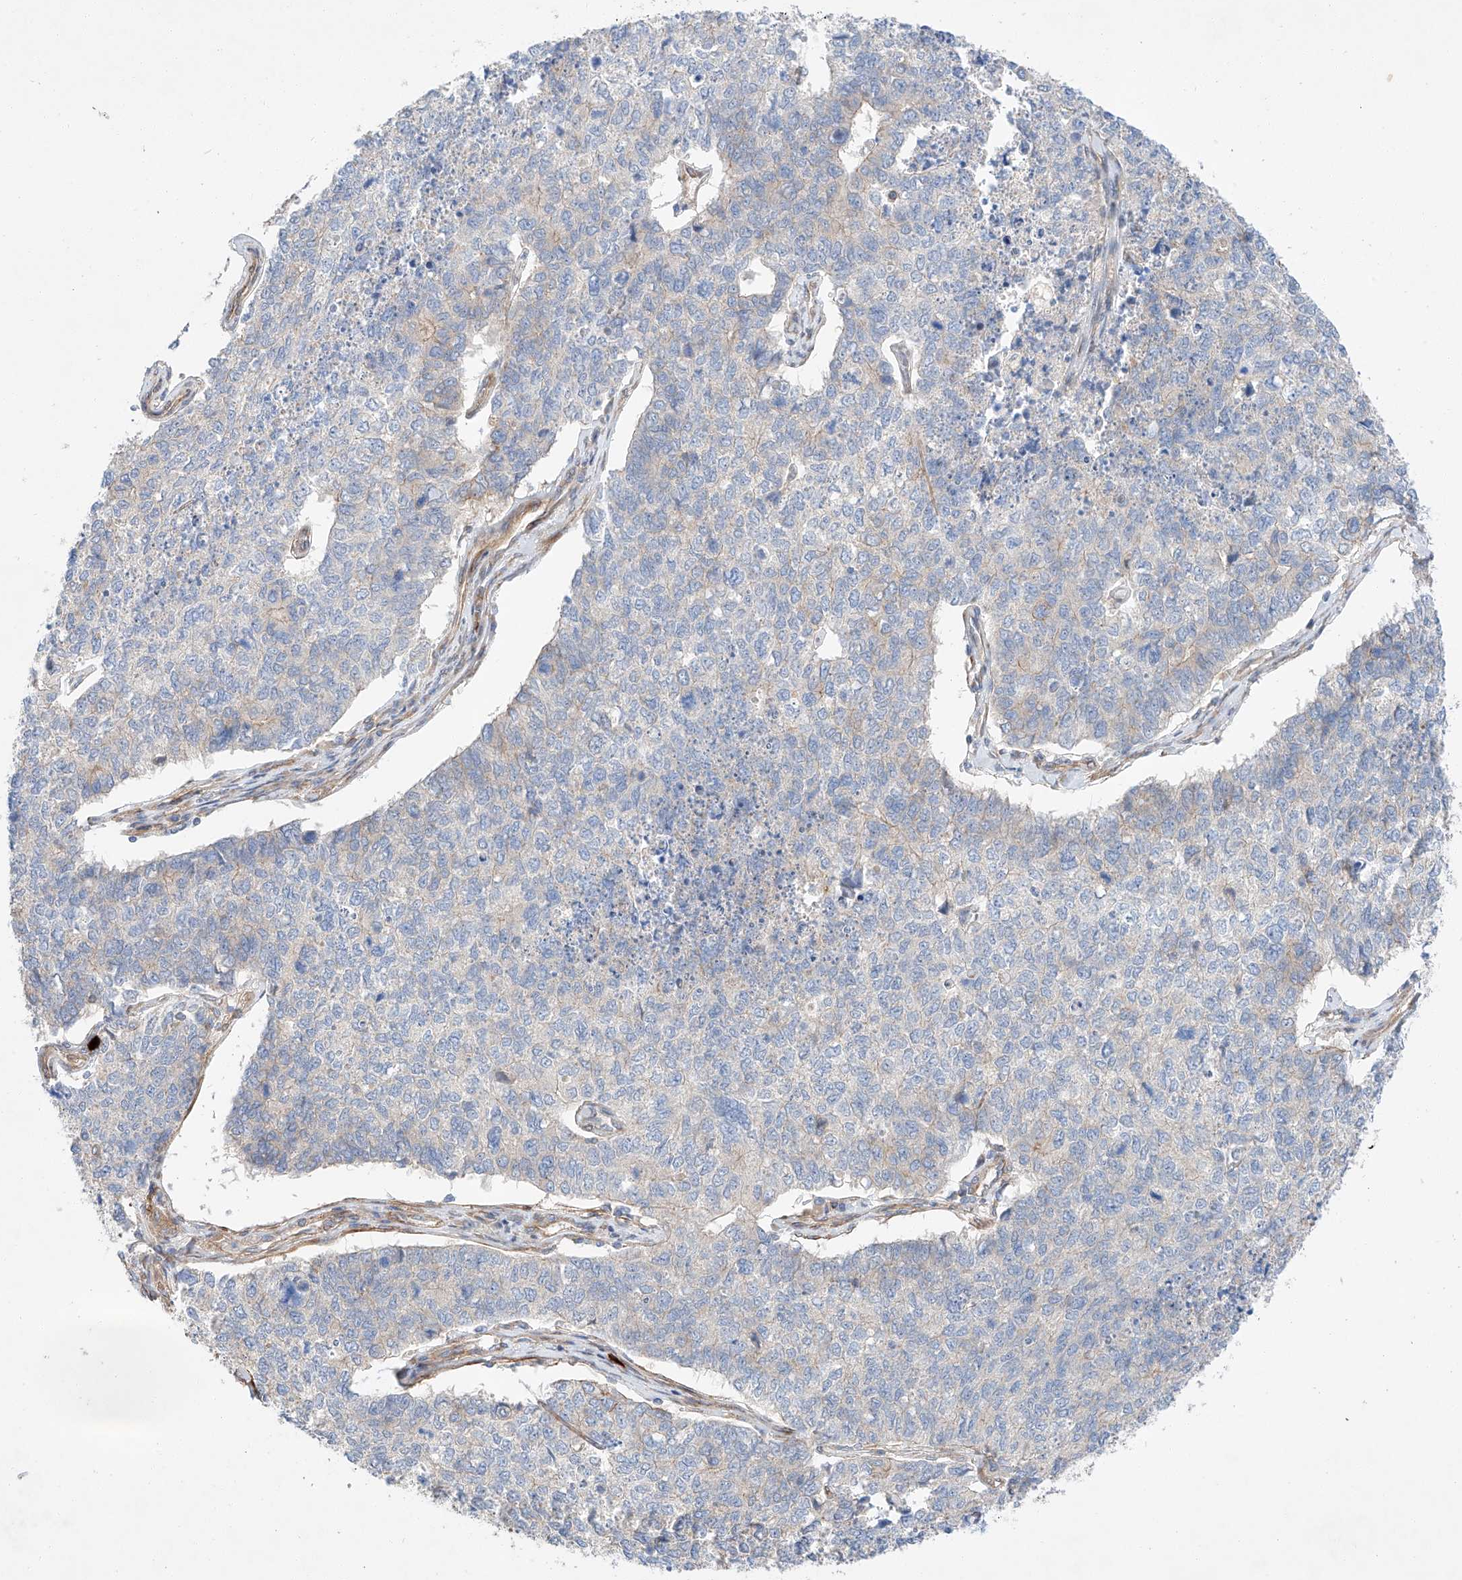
{"staining": {"intensity": "negative", "quantity": "none", "location": "none"}, "tissue": "cervical cancer", "cell_type": "Tumor cells", "image_type": "cancer", "snomed": [{"axis": "morphology", "description": "Squamous cell carcinoma, NOS"}, {"axis": "topography", "description": "Cervix"}], "caption": "This is an immunohistochemistry histopathology image of human squamous cell carcinoma (cervical). There is no expression in tumor cells.", "gene": "MINDY4", "patient": {"sex": "female", "age": 63}}